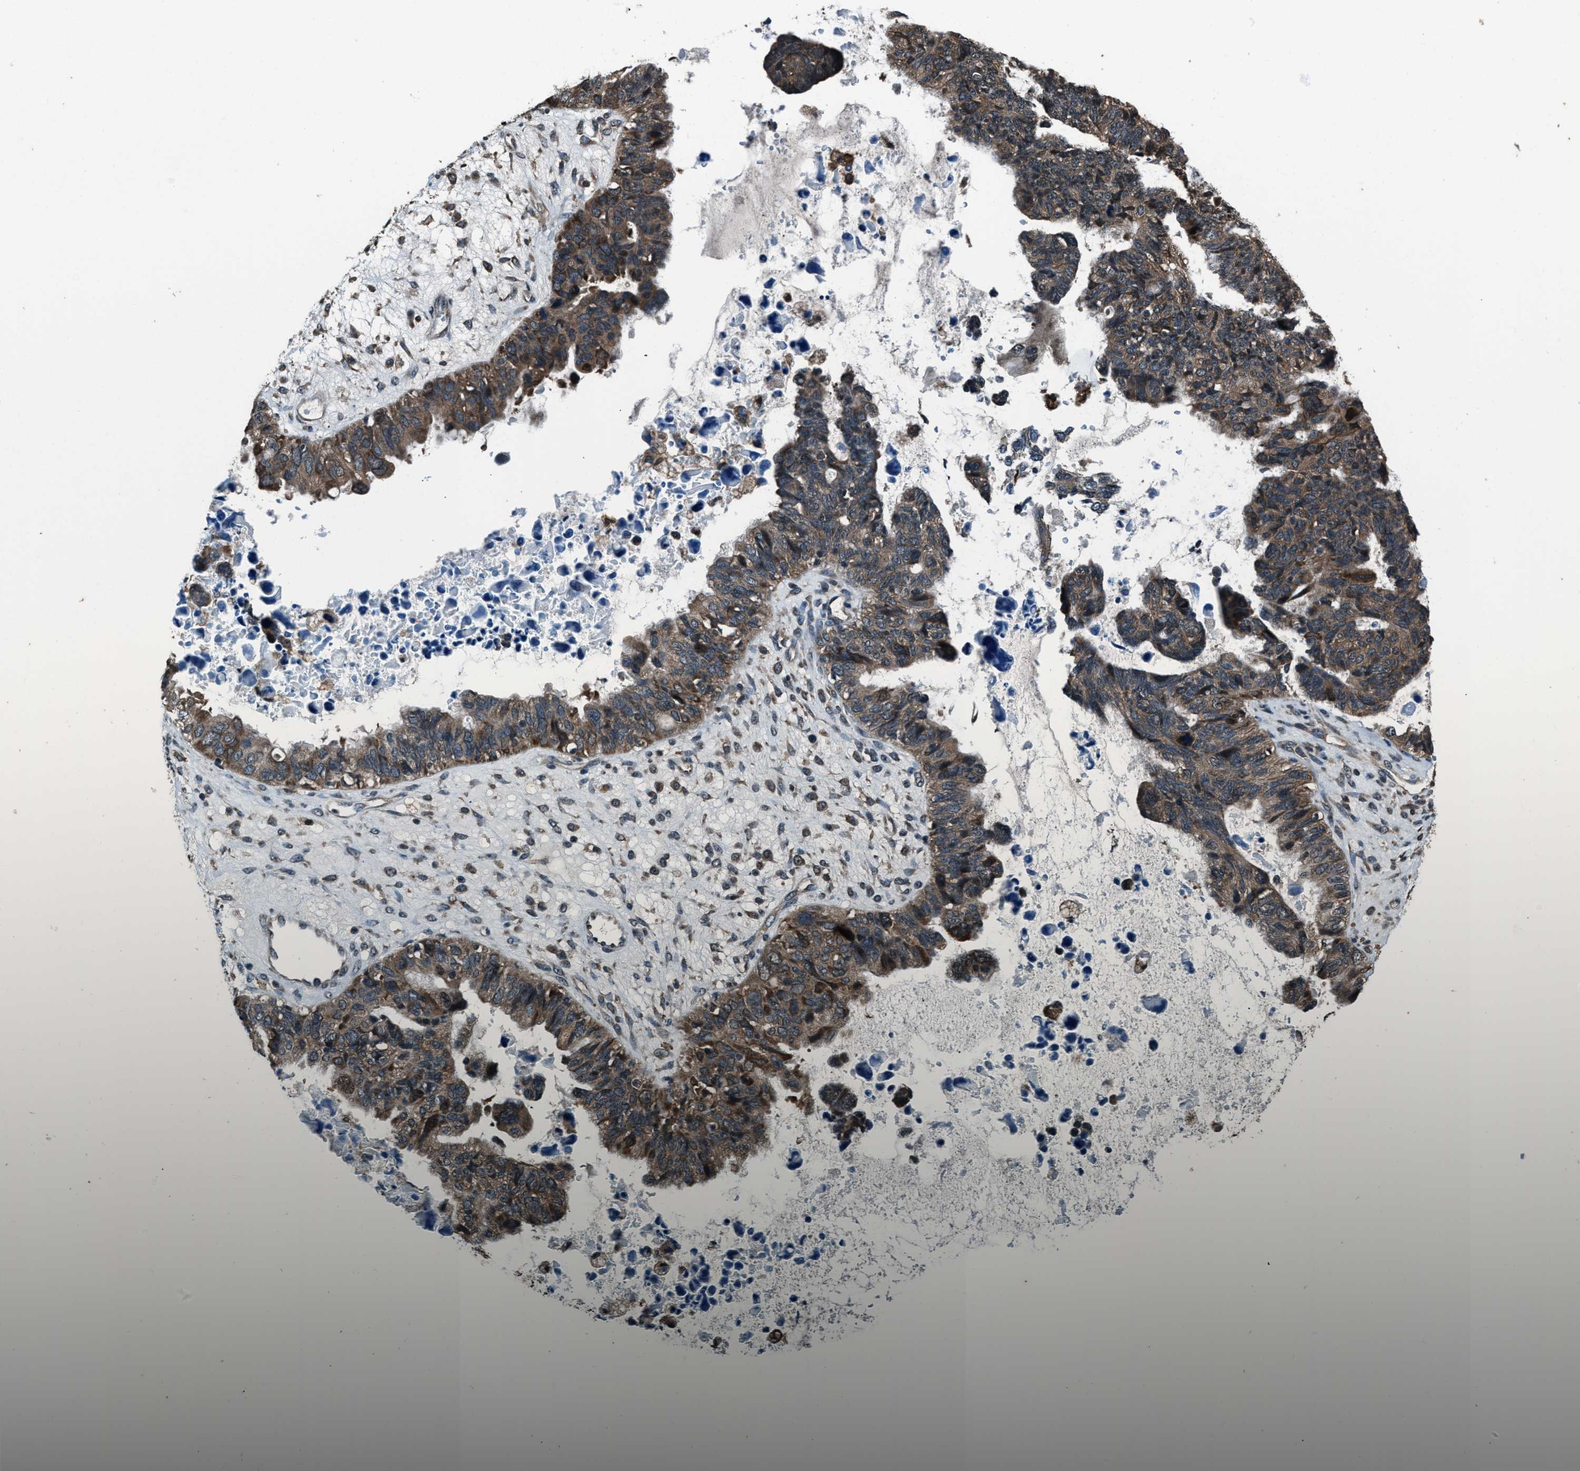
{"staining": {"intensity": "moderate", "quantity": ">75%", "location": "cytoplasmic/membranous"}, "tissue": "ovarian cancer", "cell_type": "Tumor cells", "image_type": "cancer", "snomed": [{"axis": "morphology", "description": "Cystadenocarcinoma, serous, NOS"}, {"axis": "topography", "description": "Ovary"}], "caption": "IHC of human ovarian cancer reveals medium levels of moderate cytoplasmic/membranous staining in approximately >75% of tumor cells.", "gene": "TRIM4", "patient": {"sex": "female", "age": 79}}